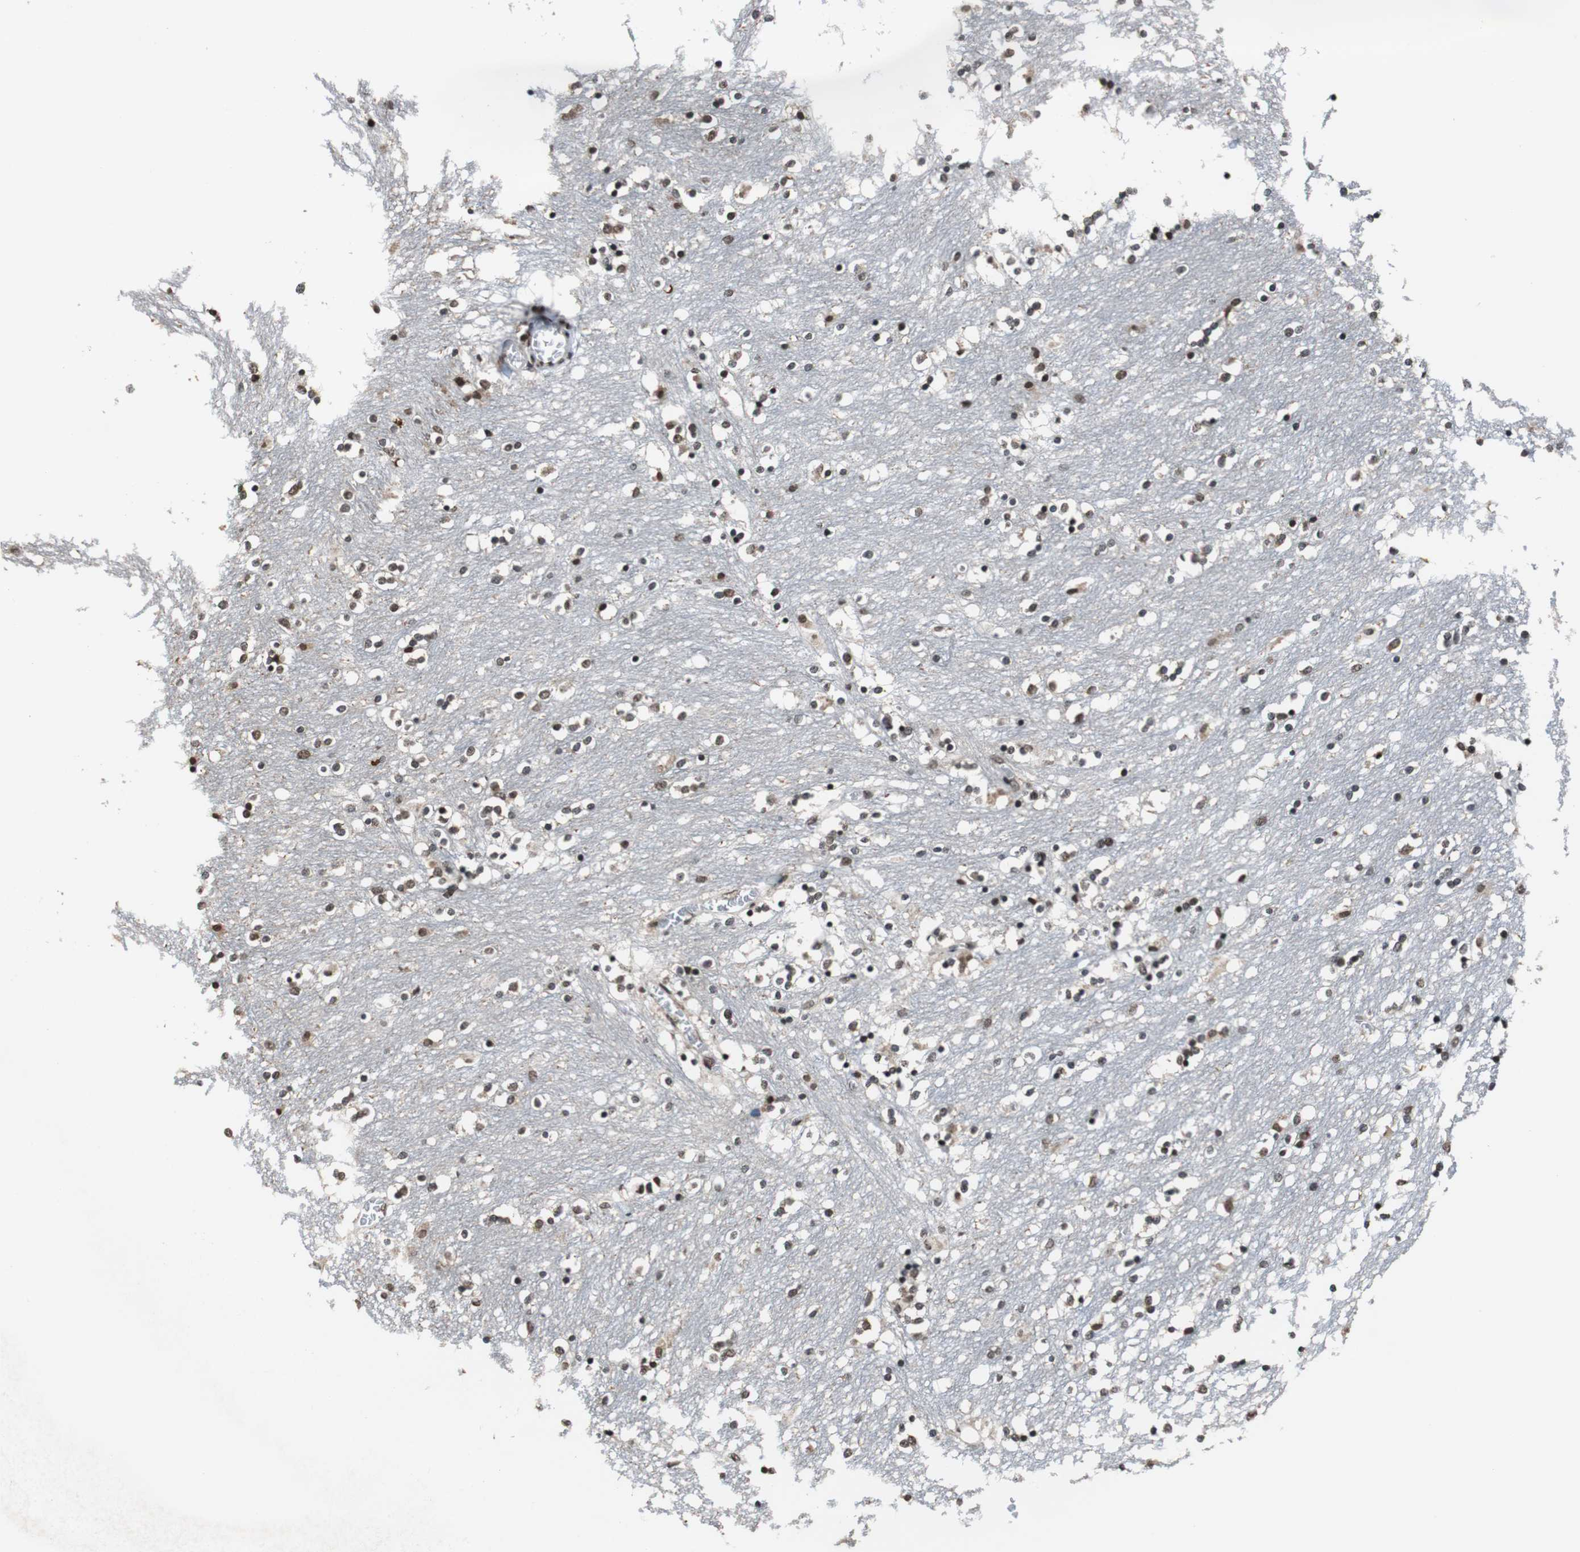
{"staining": {"intensity": "strong", "quantity": ">75%", "location": "nuclear"}, "tissue": "caudate", "cell_type": "Glial cells", "image_type": "normal", "snomed": [{"axis": "morphology", "description": "Normal tissue, NOS"}, {"axis": "topography", "description": "Lateral ventricle wall"}], "caption": "This histopathology image reveals IHC staining of benign caudate, with high strong nuclear expression in approximately >75% of glial cells.", "gene": "REST", "patient": {"sex": "female", "age": 54}}